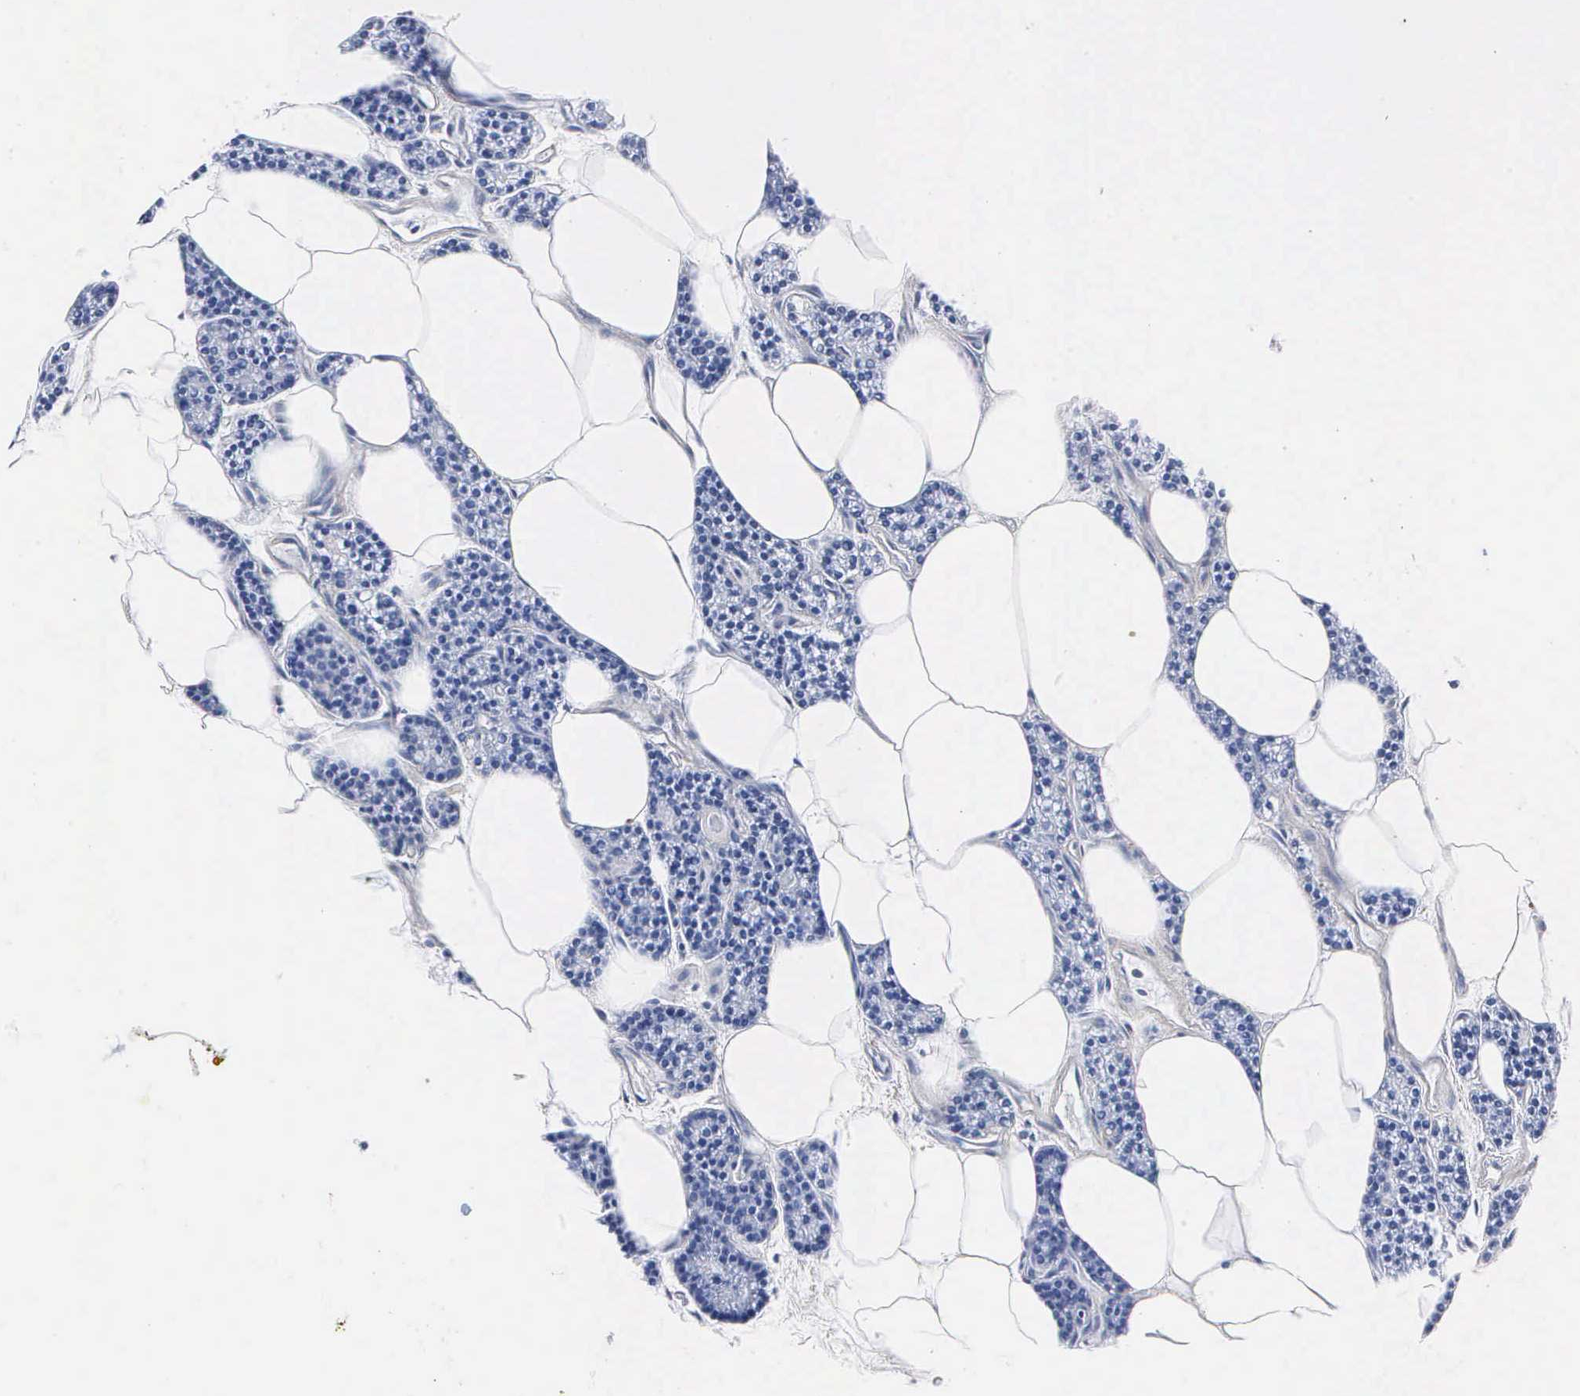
{"staining": {"intensity": "negative", "quantity": "none", "location": "none"}, "tissue": "parathyroid gland", "cell_type": "Glandular cells", "image_type": "normal", "snomed": [{"axis": "morphology", "description": "Normal tissue, NOS"}, {"axis": "topography", "description": "Parathyroid gland"}], "caption": "High magnification brightfield microscopy of benign parathyroid gland stained with DAB (brown) and counterstained with hematoxylin (blue): glandular cells show no significant expression.", "gene": "ENO2", "patient": {"sex": "male", "age": 54}}